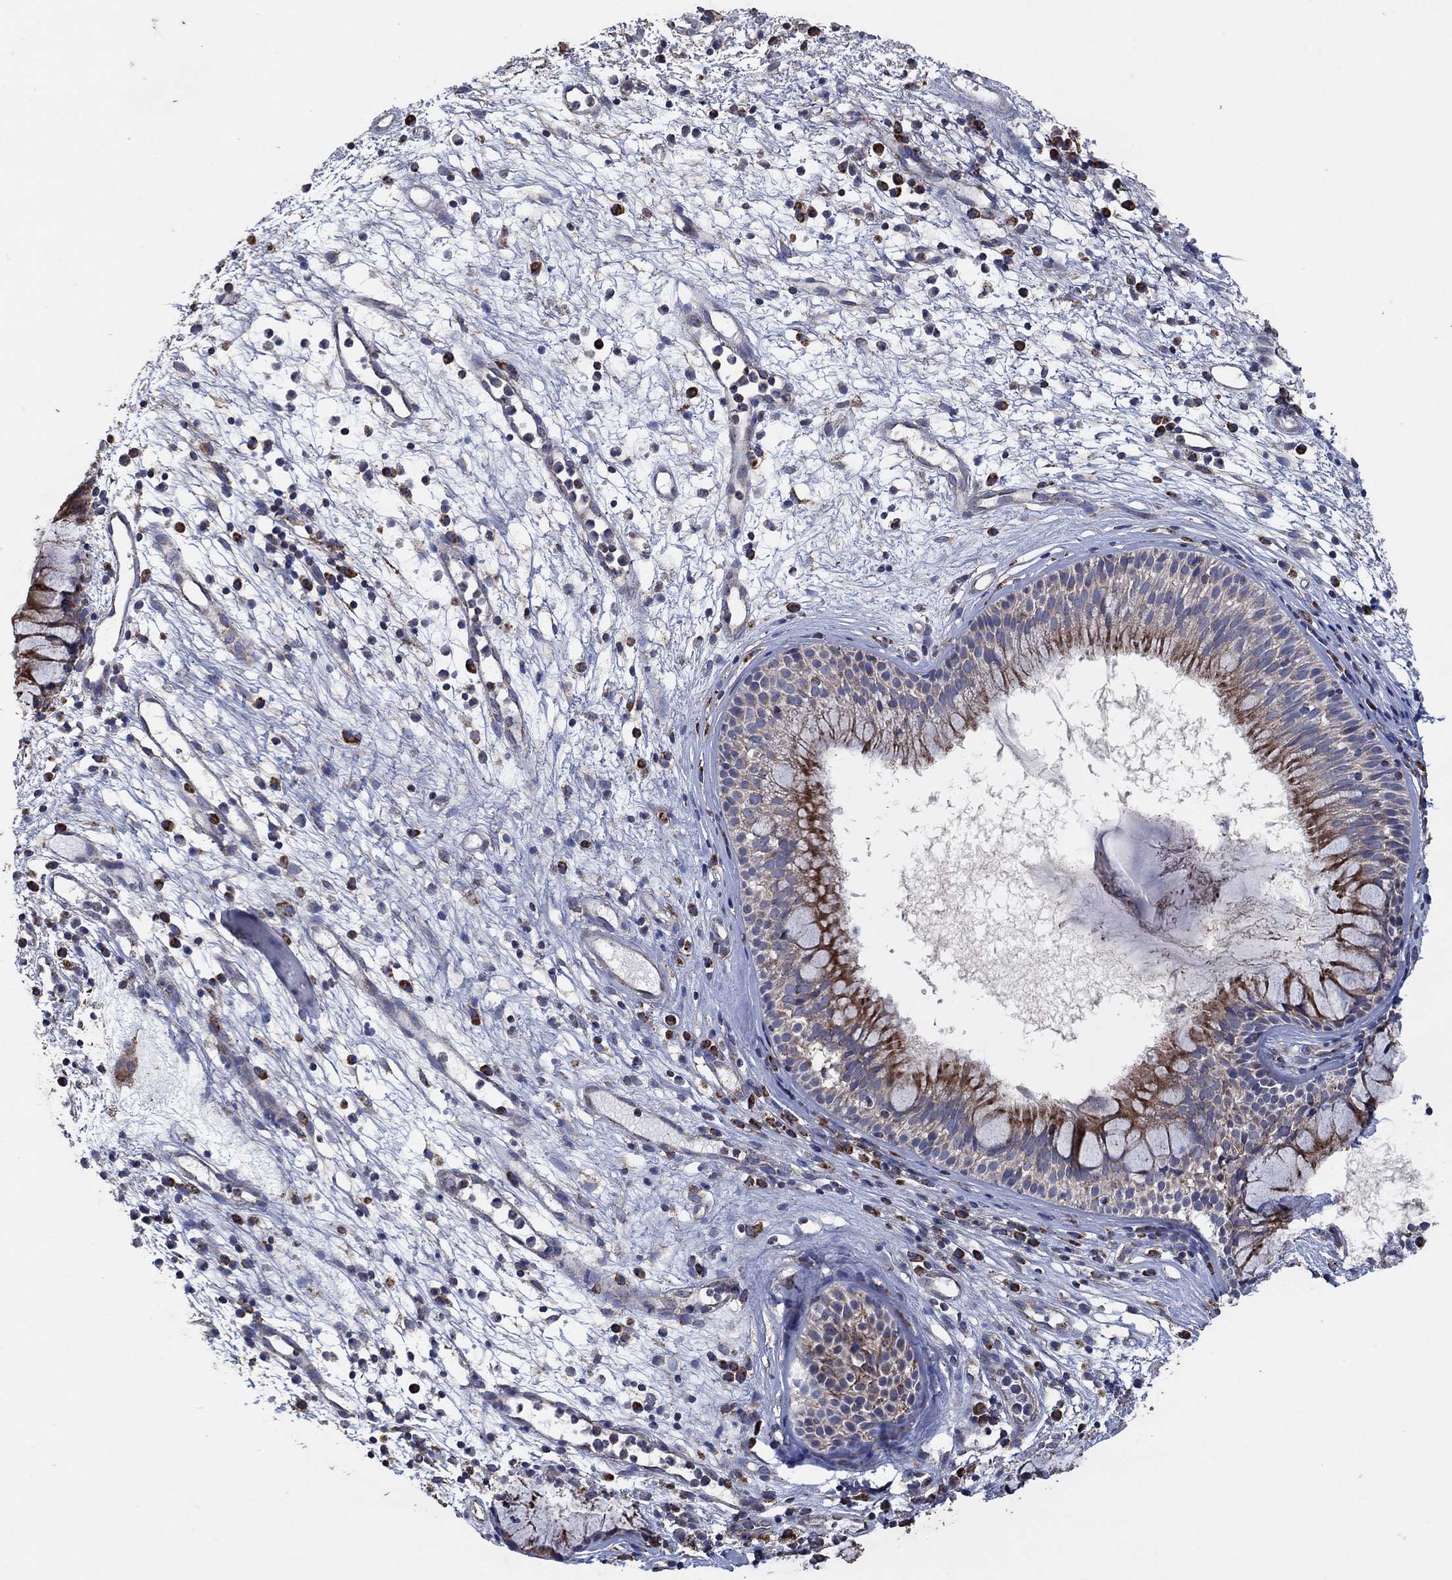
{"staining": {"intensity": "strong", "quantity": "25%-75%", "location": "cytoplasmic/membranous"}, "tissue": "nasopharynx", "cell_type": "Respiratory epithelial cells", "image_type": "normal", "snomed": [{"axis": "morphology", "description": "Normal tissue, NOS"}, {"axis": "topography", "description": "Nasopharynx"}], "caption": "A histopathology image of human nasopharynx stained for a protein demonstrates strong cytoplasmic/membranous brown staining in respiratory epithelial cells.", "gene": "NCEH1", "patient": {"sex": "male", "age": 77}}